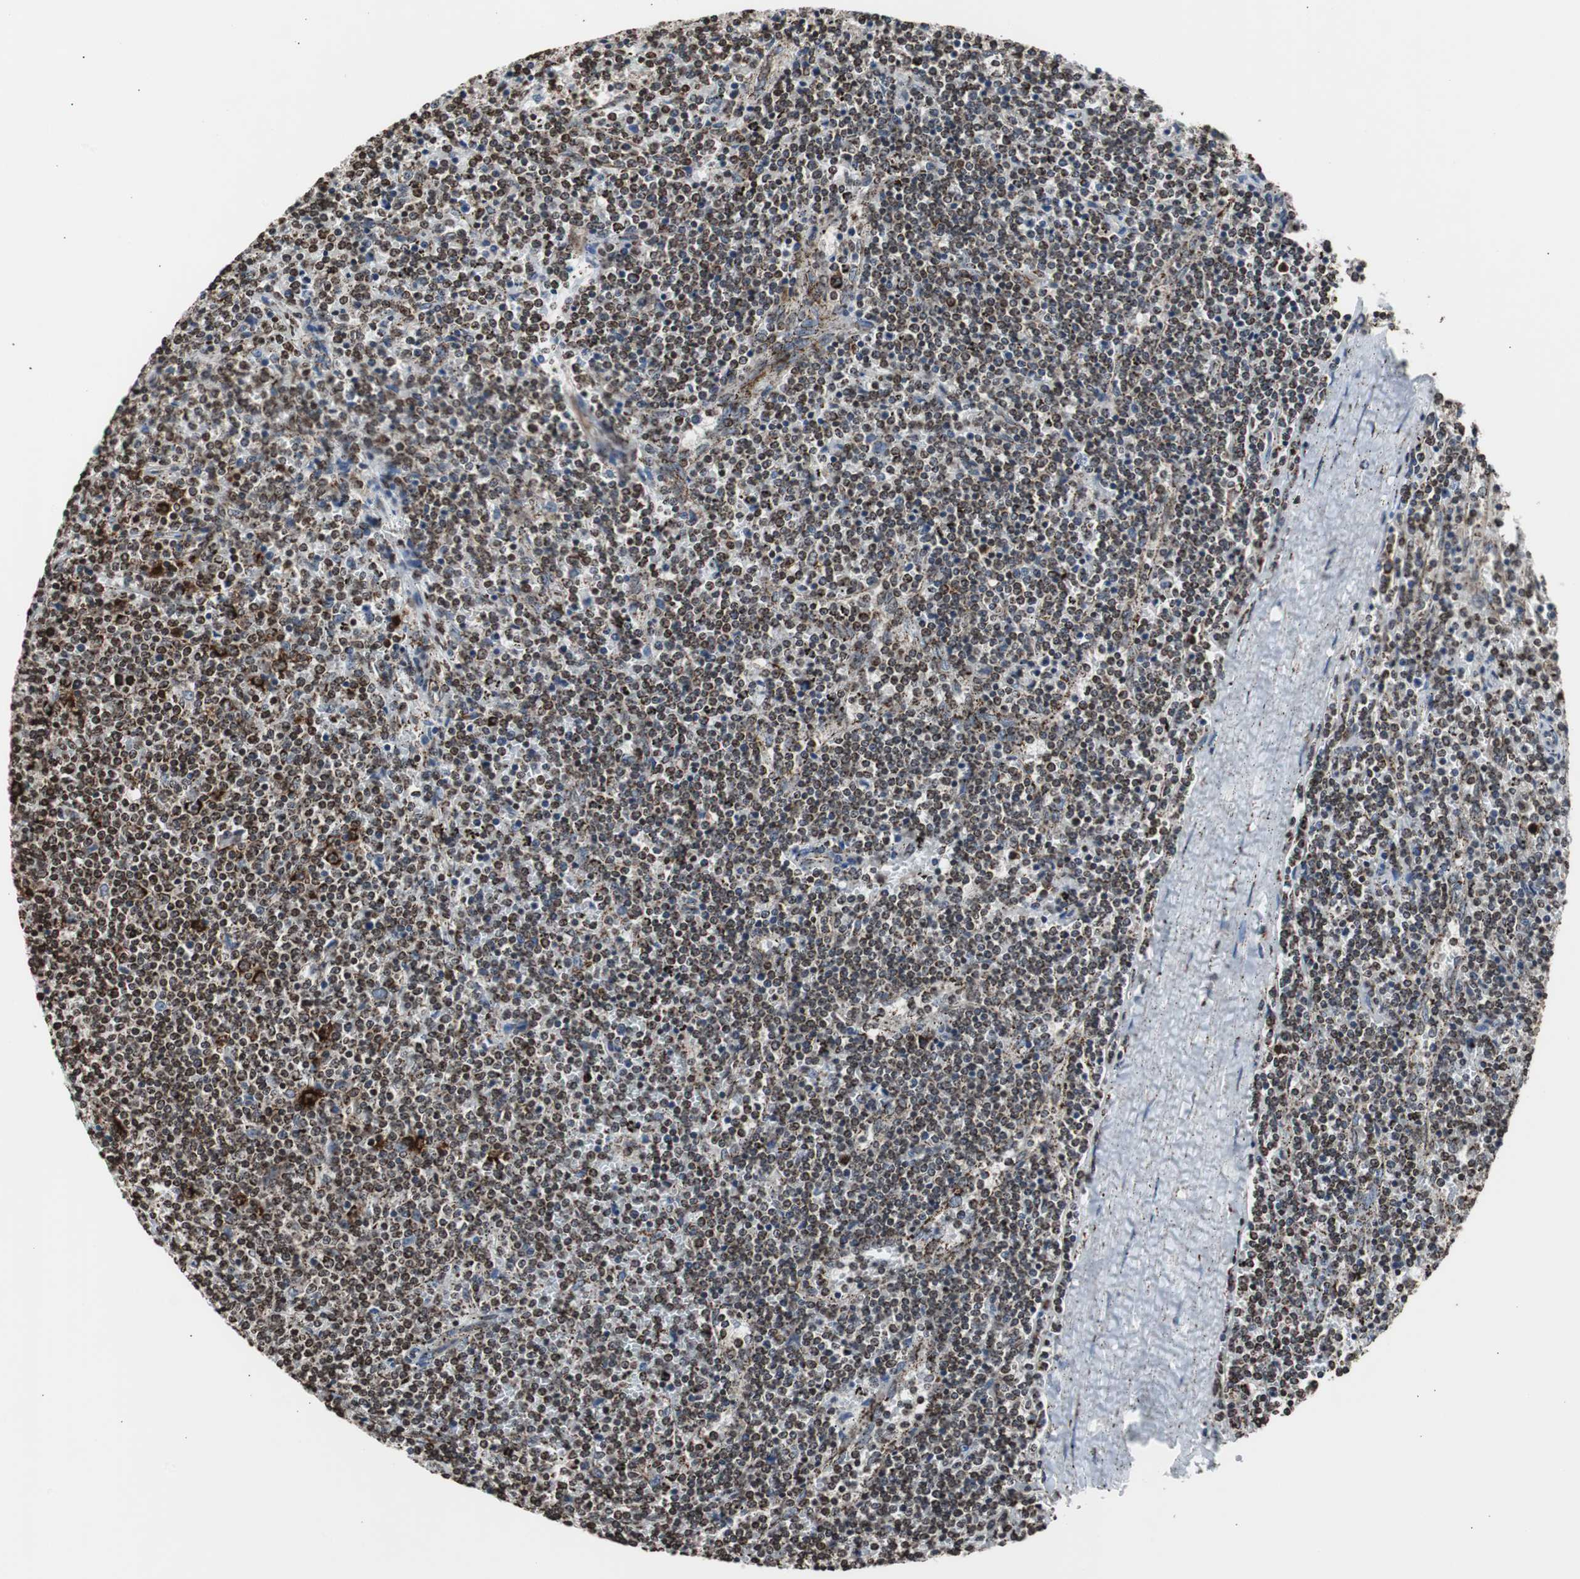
{"staining": {"intensity": "strong", "quantity": ">75%", "location": "cytoplasmic/membranous"}, "tissue": "lymphoma", "cell_type": "Tumor cells", "image_type": "cancer", "snomed": [{"axis": "morphology", "description": "Malignant lymphoma, non-Hodgkin's type, Low grade"}, {"axis": "topography", "description": "Spleen"}], "caption": "IHC (DAB (3,3'-diaminobenzidine)) staining of human lymphoma reveals strong cytoplasmic/membranous protein positivity in about >75% of tumor cells. Using DAB (3,3'-diaminobenzidine) (brown) and hematoxylin (blue) stains, captured at high magnification using brightfield microscopy.", "gene": "HSPA9", "patient": {"sex": "female", "age": 50}}